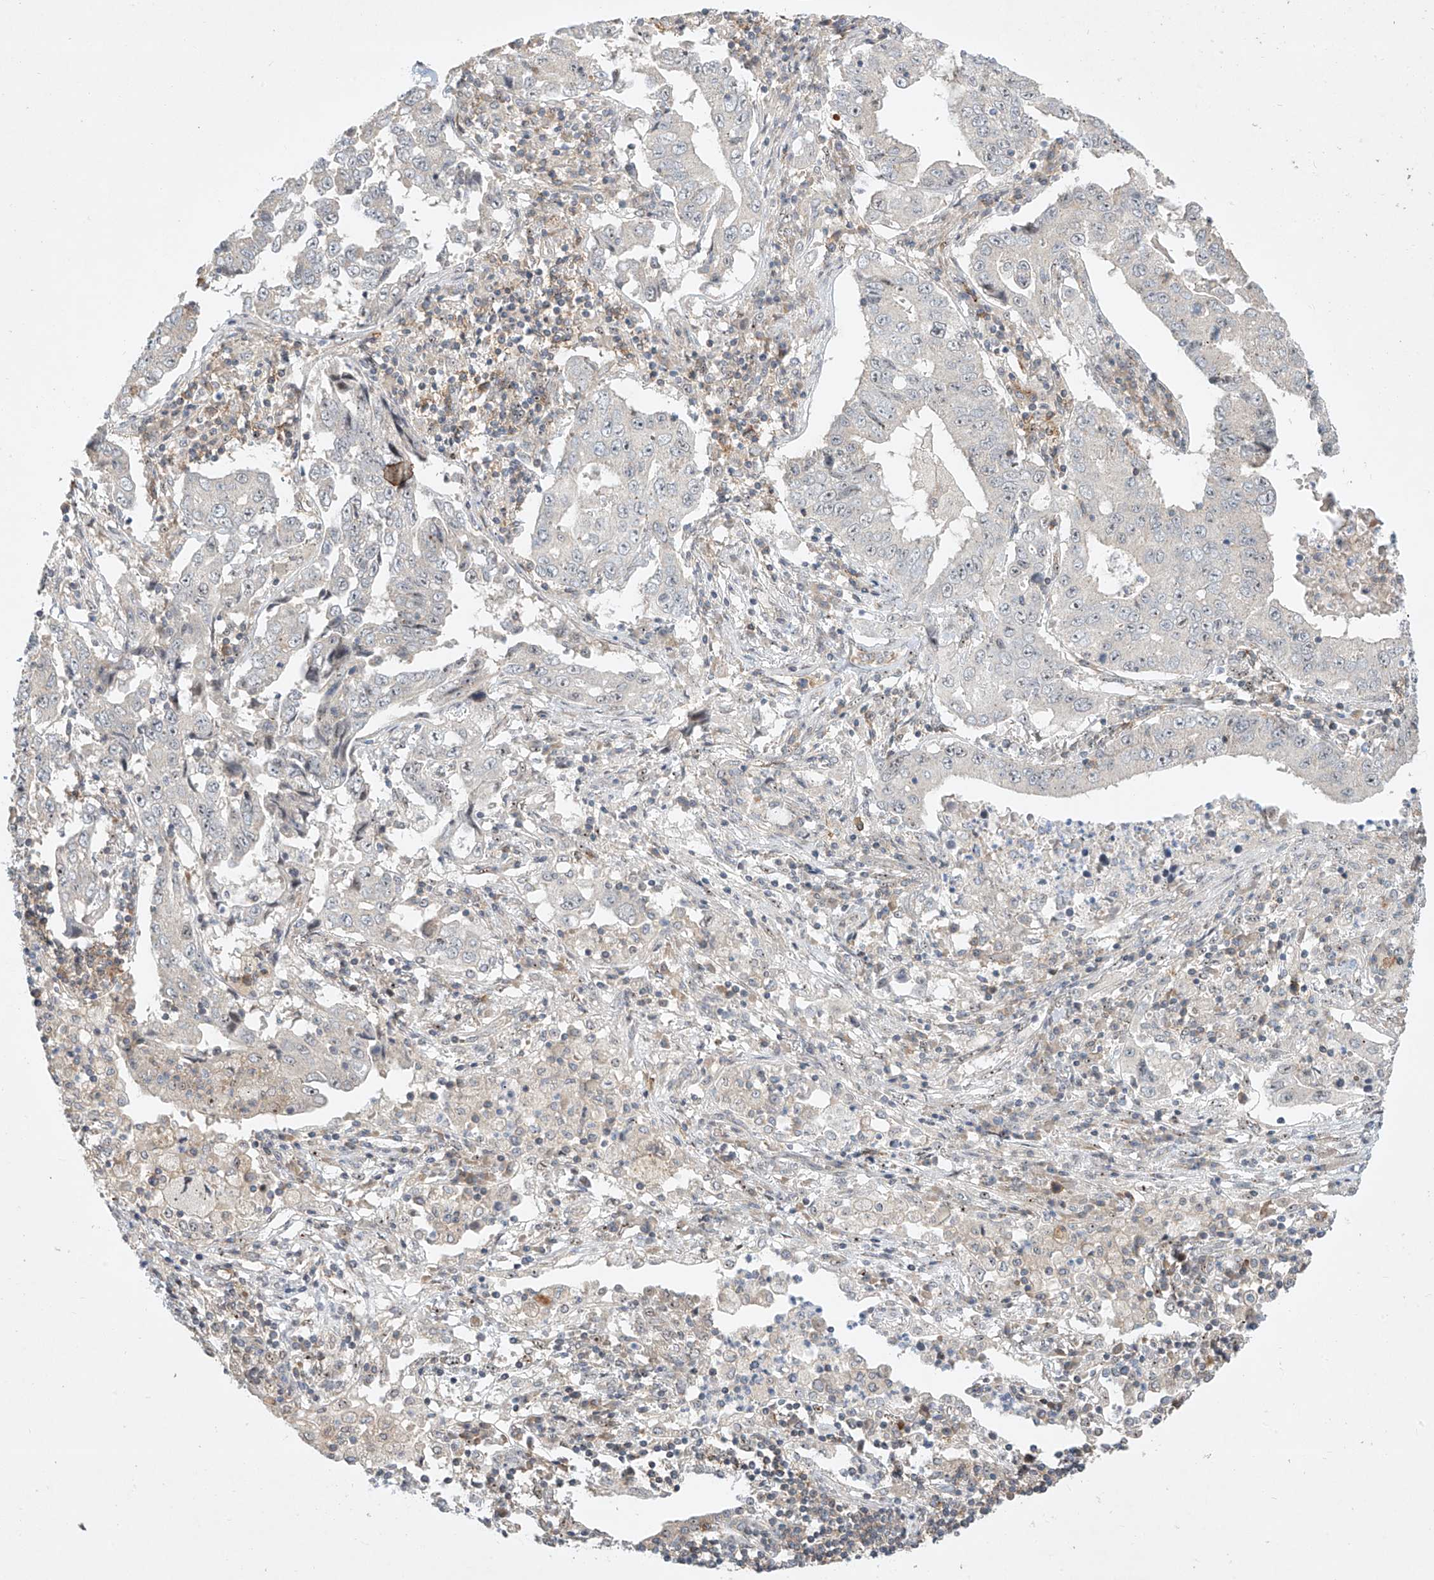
{"staining": {"intensity": "negative", "quantity": "none", "location": "none"}, "tissue": "lung cancer", "cell_type": "Tumor cells", "image_type": "cancer", "snomed": [{"axis": "morphology", "description": "Adenocarcinoma, NOS"}, {"axis": "topography", "description": "Lung"}], "caption": "This is a micrograph of immunohistochemistry staining of lung adenocarcinoma, which shows no positivity in tumor cells. Nuclei are stained in blue.", "gene": "TASP1", "patient": {"sex": "female", "age": 51}}